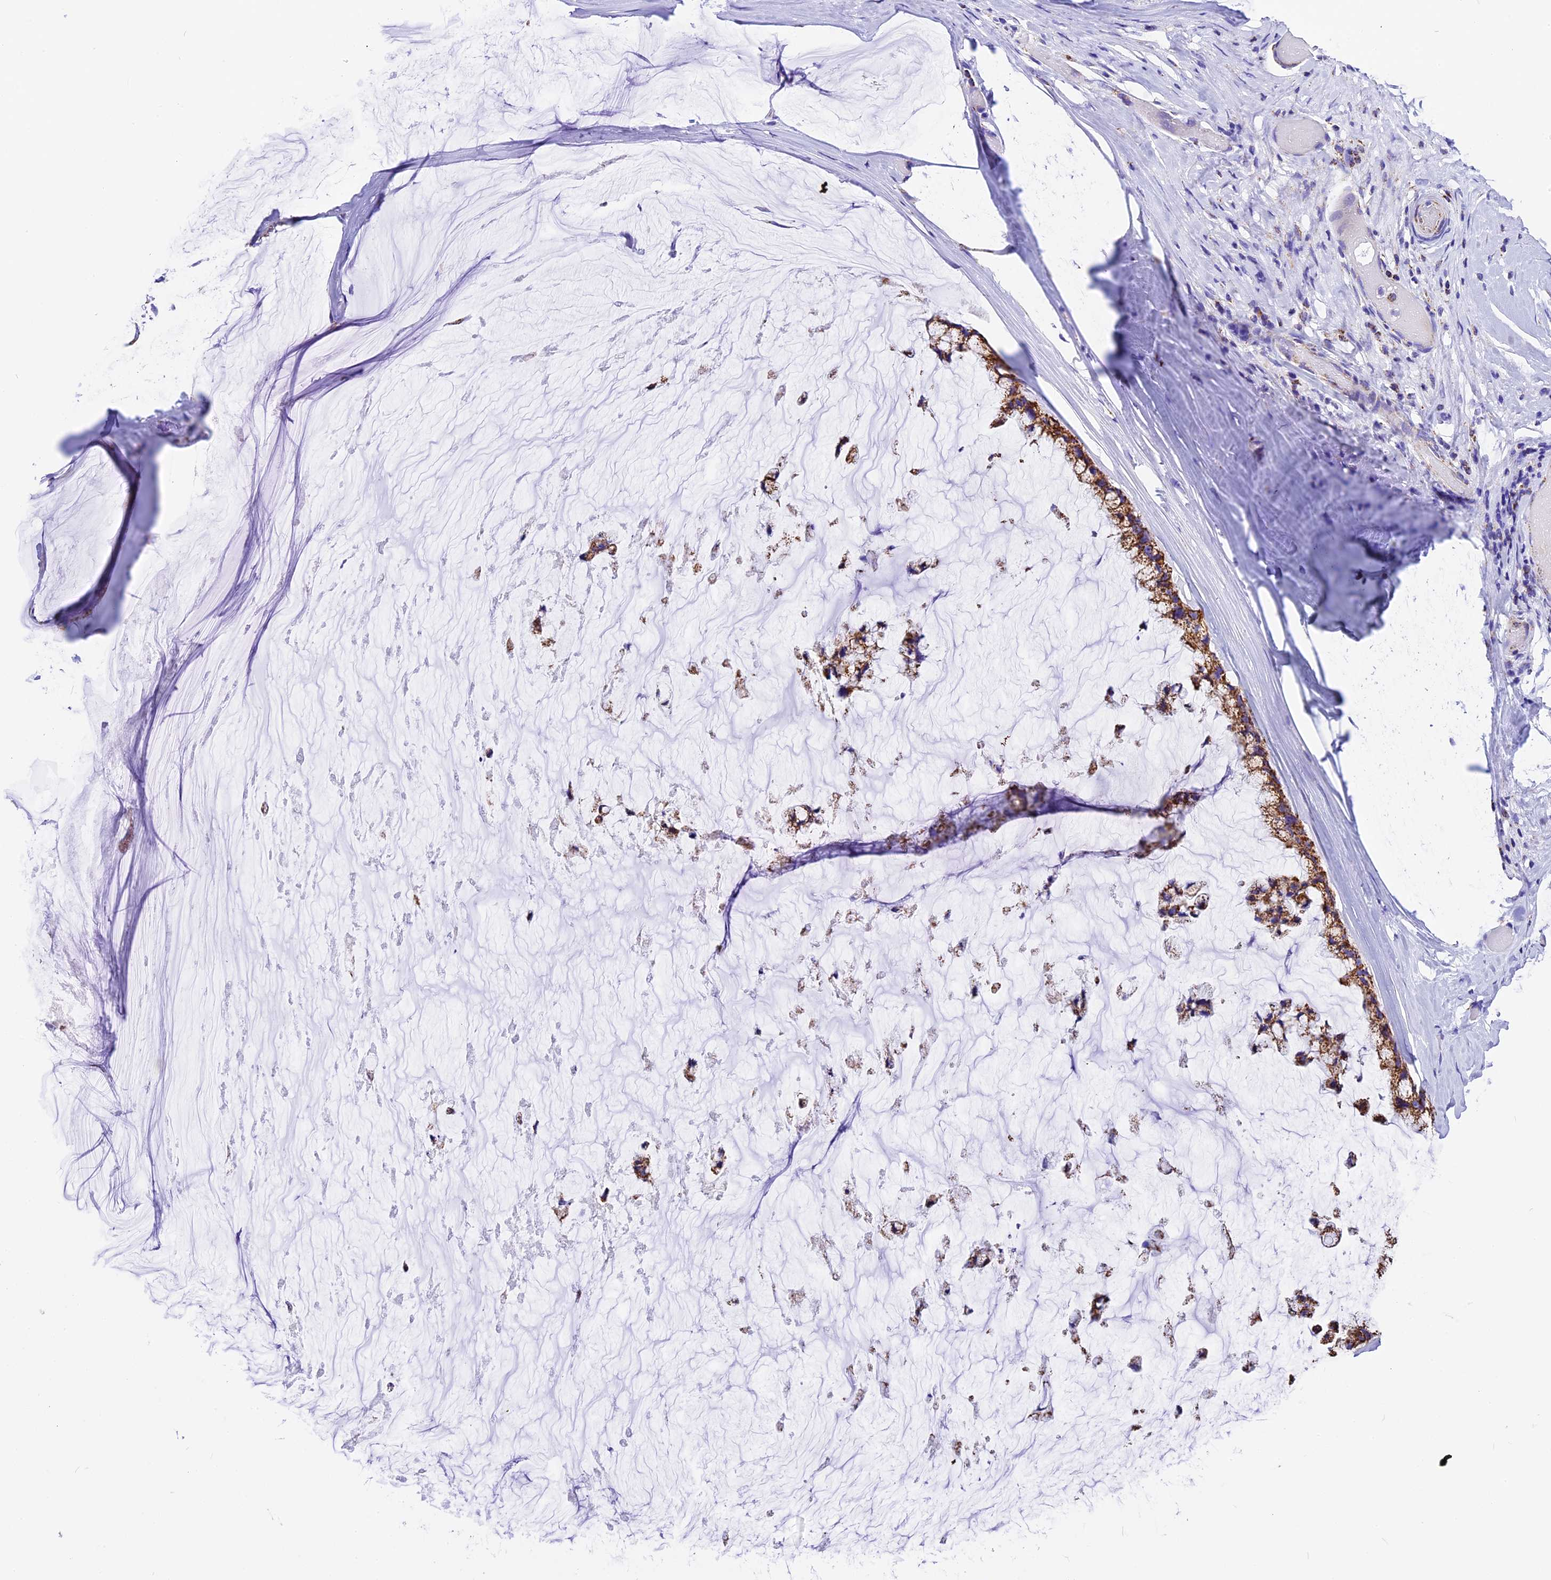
{"staining": {"intensity": "moderate", "quantity": ">75%", "location": "cytoplasmic/membranous"}, "tissue": "ovarian cancer", "cell_type": "Tumor cells", "image_type": "cancer", "snomed": [{"axis": "morphology", "description": "Cystadenocarcinoma, mucinous, NOS"}, {"axis": "topography", "description": "Ovary"}], "caption": "High-magnification brightfield microscopy of ovarian mucinous cystadenocarcinoma stained with DAB (brown) and counterstained with hematoxylin (blue). tumor cells exhibit moderate cytoplasmic/membranous staining is seen in approximately>75% of cells. (DAB IHC with brightfield microscopy, high magnification).", "gene": "DCAF5", "patient": {"sex": "female", "age": 39}}